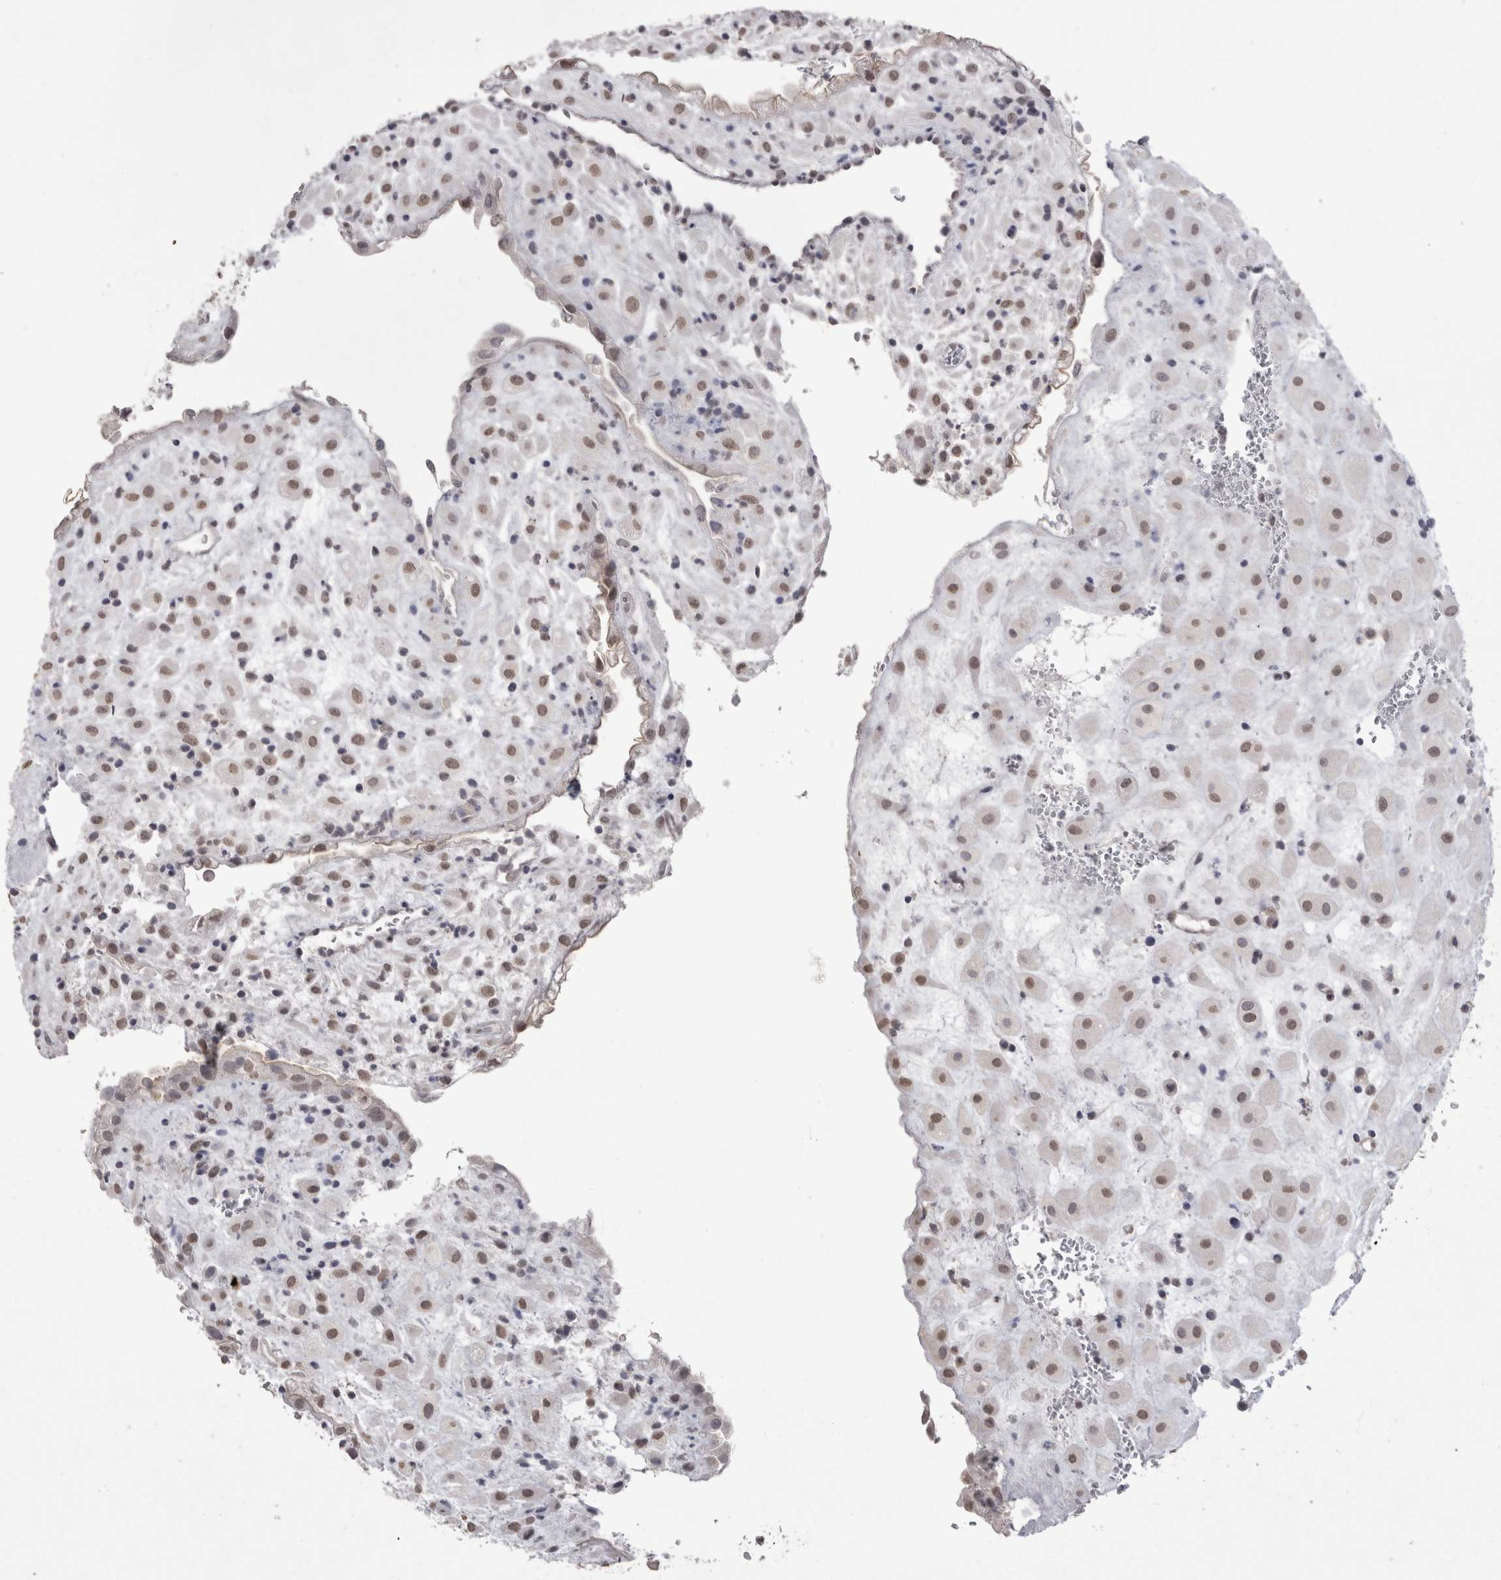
{"staining": {"intensity": "moderate", "quantity": ">75%", "location": "nuclear"}, "tissue": "placenta", "cell_type": "Decidual cells", "image_type": "normal", "snomed": [{"axis": "morphology", "description": "Normal tissue, NOS"}, {"axis": "topography", "description": "Placenta"}], "caption": "The histopathology image reveals a brown stain indicating the presence of a protein in the nuclear of decidual cells in placenta. The staining is performed using DAB (3,3'-diaminobenzidine) brown chromogen to label protein expression. The nuclei are counter-stained blue using hematoxylin.", "gene": "DDX4", "patient": {"sex": "female", "age": 35}}